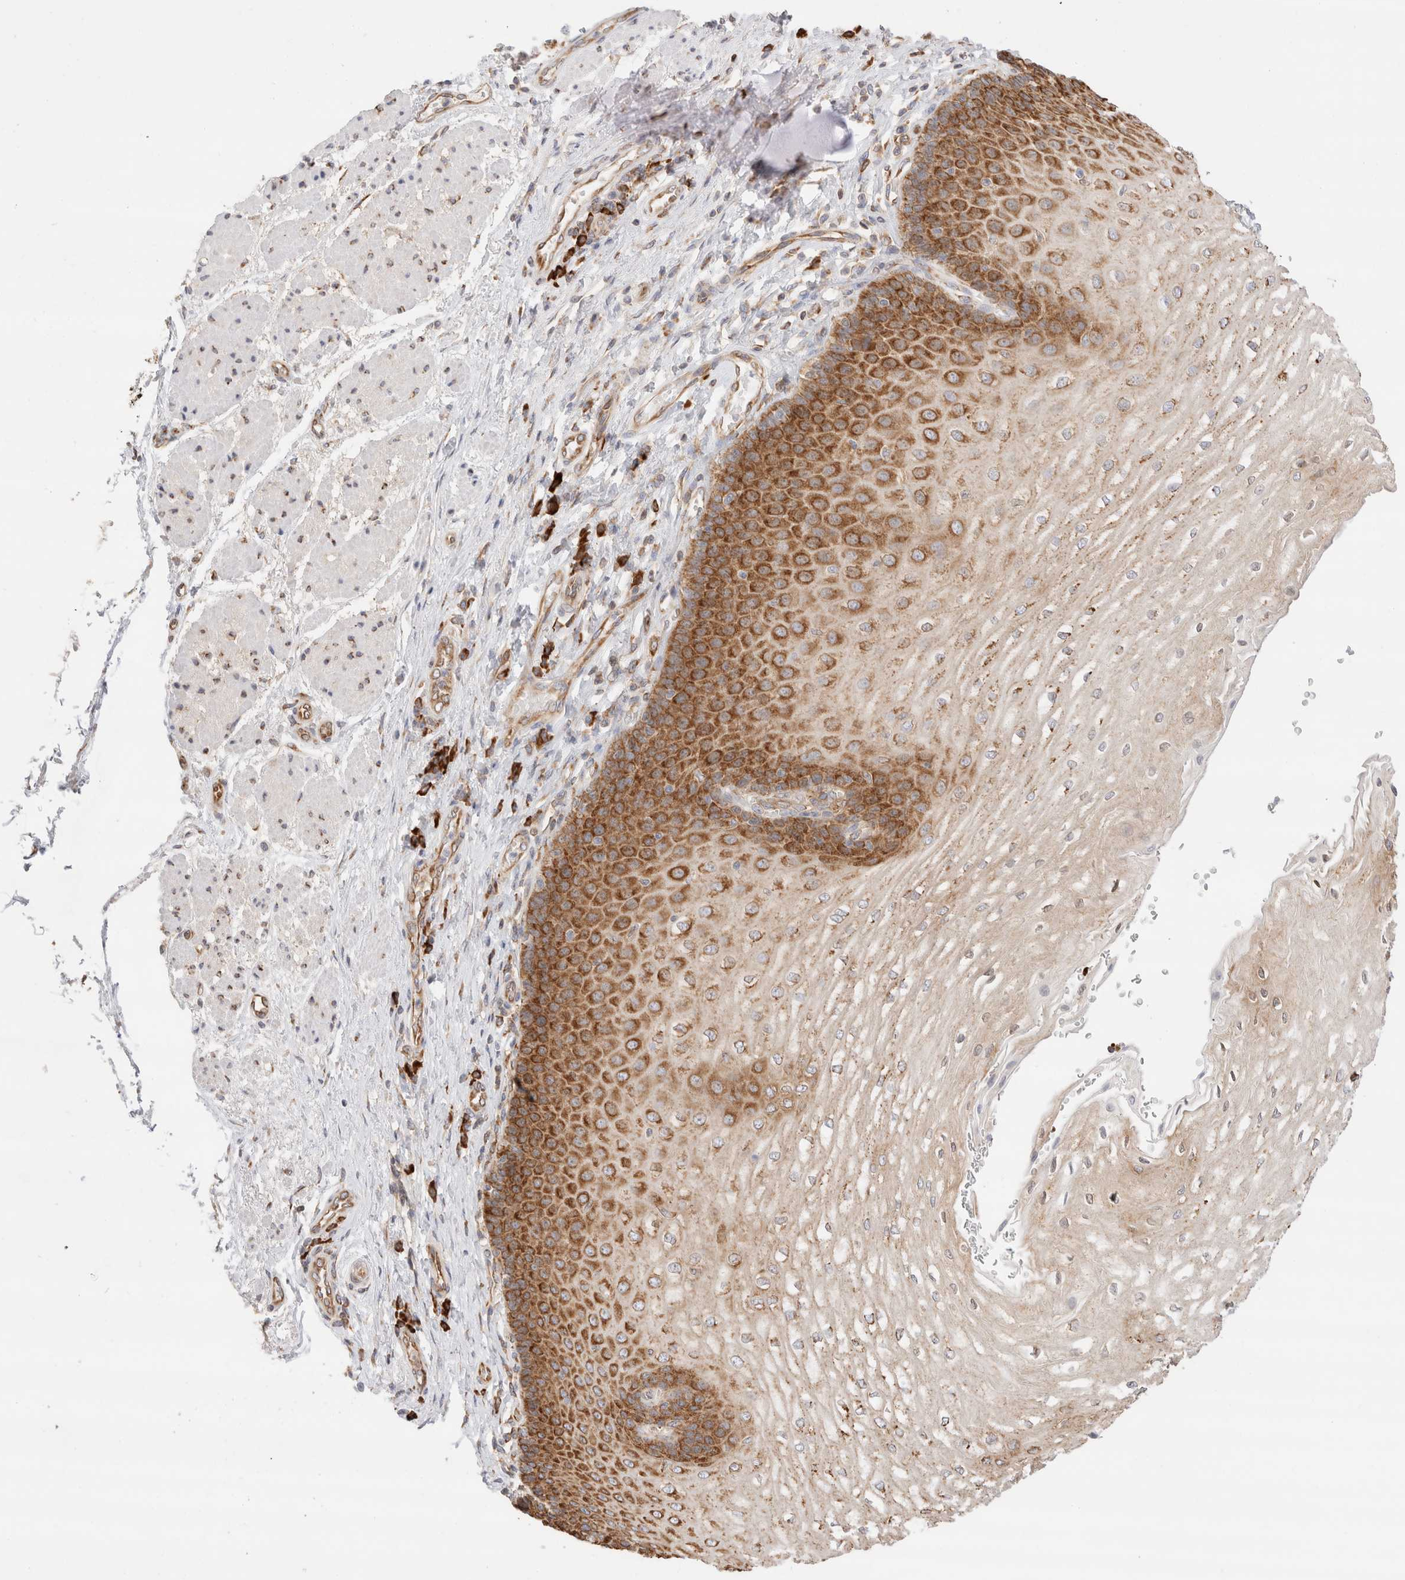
{"staining": {"intensity": "strong", "quantity": ">75%", "location": "cytoplasmic/membranous"}, "tissue": "esophagus", "cell_type": "Squamous epithelial cells", "image_type": "normal", "snomed": [{"axis": "morphology", "description": "Normal tissue, NOS"}, {"axis": "topography", "description": "Esophagus"}], "caption": "This is a photomicrograph of immunohistochemistry (IHC) staining of benign esophagus, which shows strong positivity in the cytoplasmic/membranous of squamous epithelial cells.", "gene": "ZC2HC1A", "patient": {"sex": "male", "age": 54}}